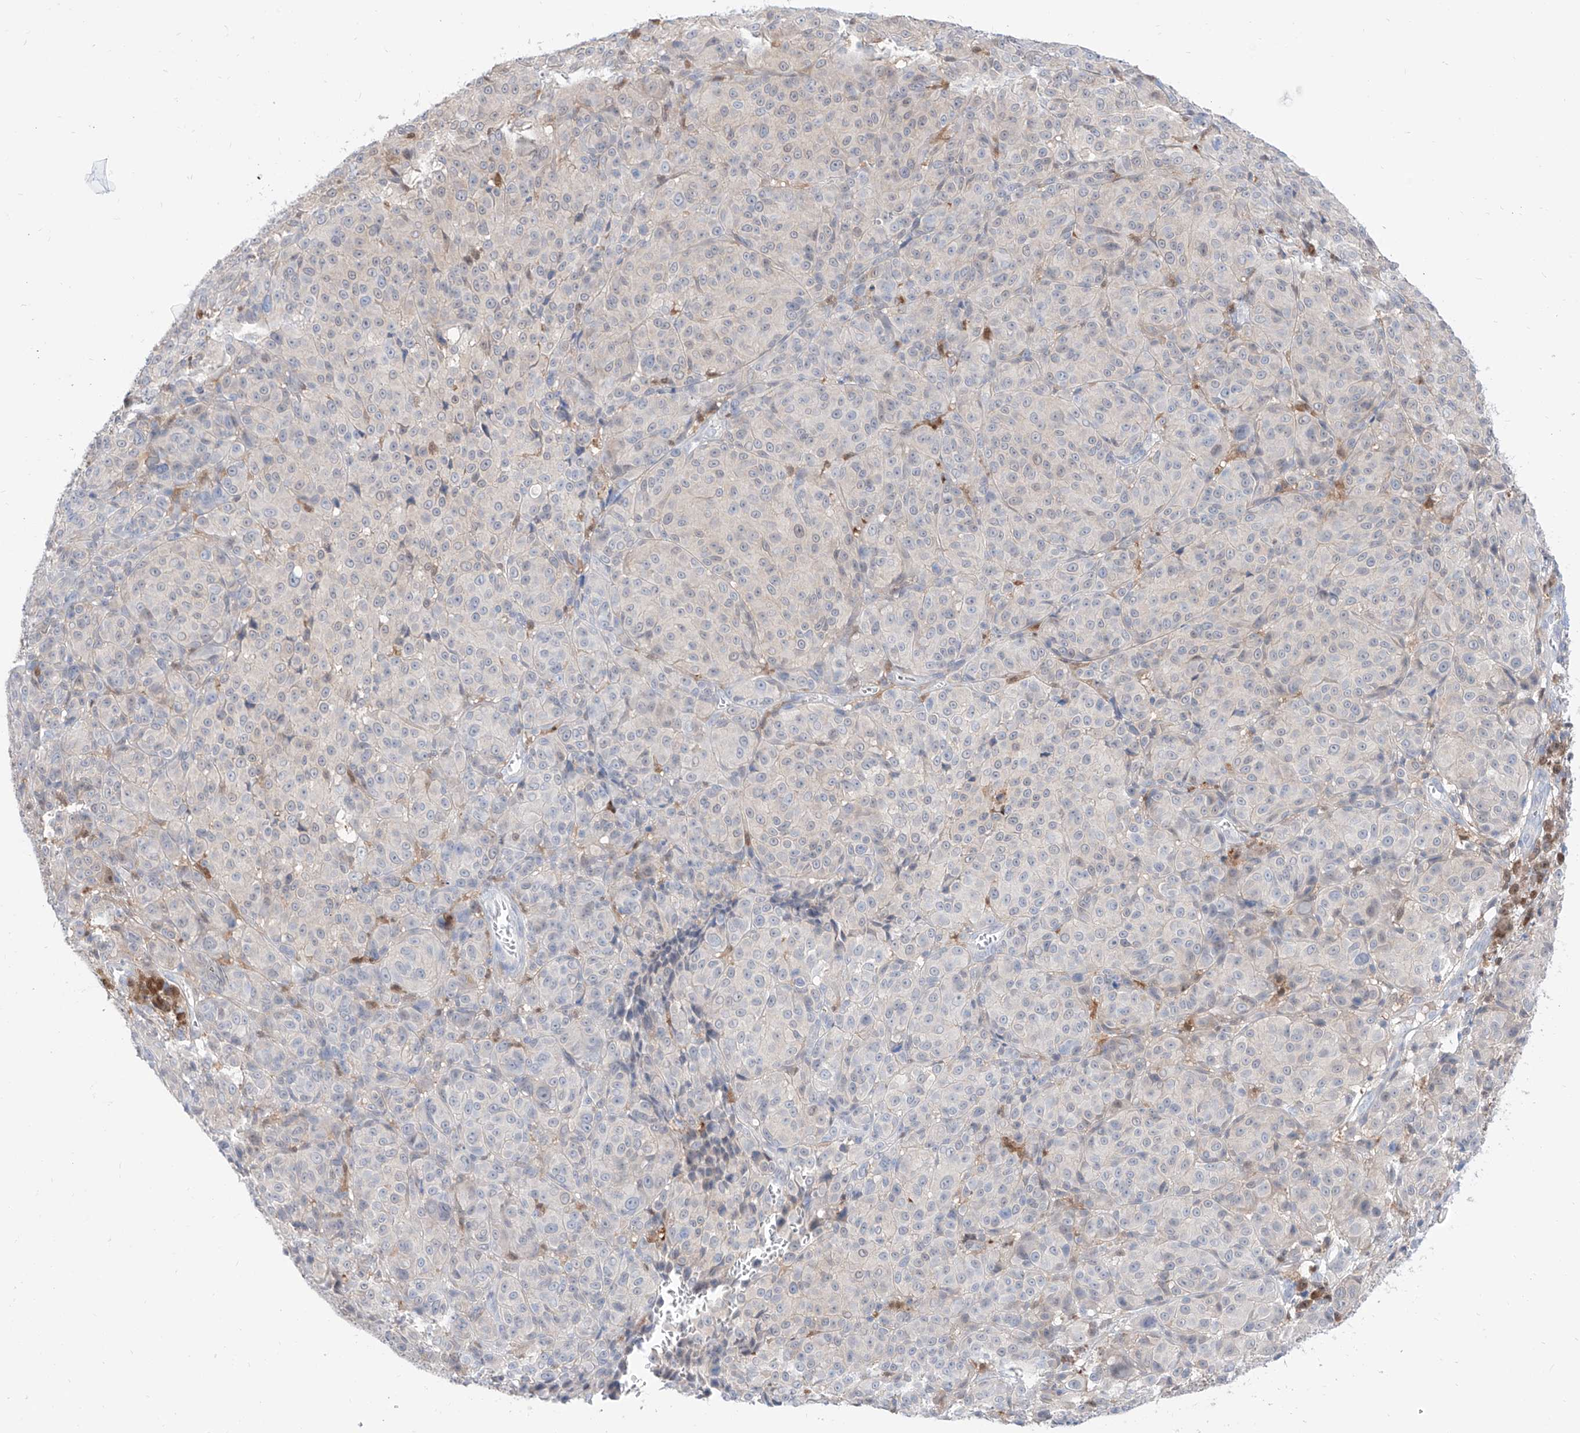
{"staining": {"intensity": "negative", "quantity": "none", "location": "none"}, "tissue": "melanoma", "cell_type": "Tumor cells", "image_type": "cancer", "snomed": [{"axis": "morphology", "description": "Malignant melanoma, NOS"}, {"axis": "topography", "description": "Skin"}], "caption": "Immunohistochemistry (IHC) image of human melanoma stained for a protein (brown), which exhibits no positivity in tumor cells.", "gene": "PDXK", "patient": {"sex": "male", "age": 73}}